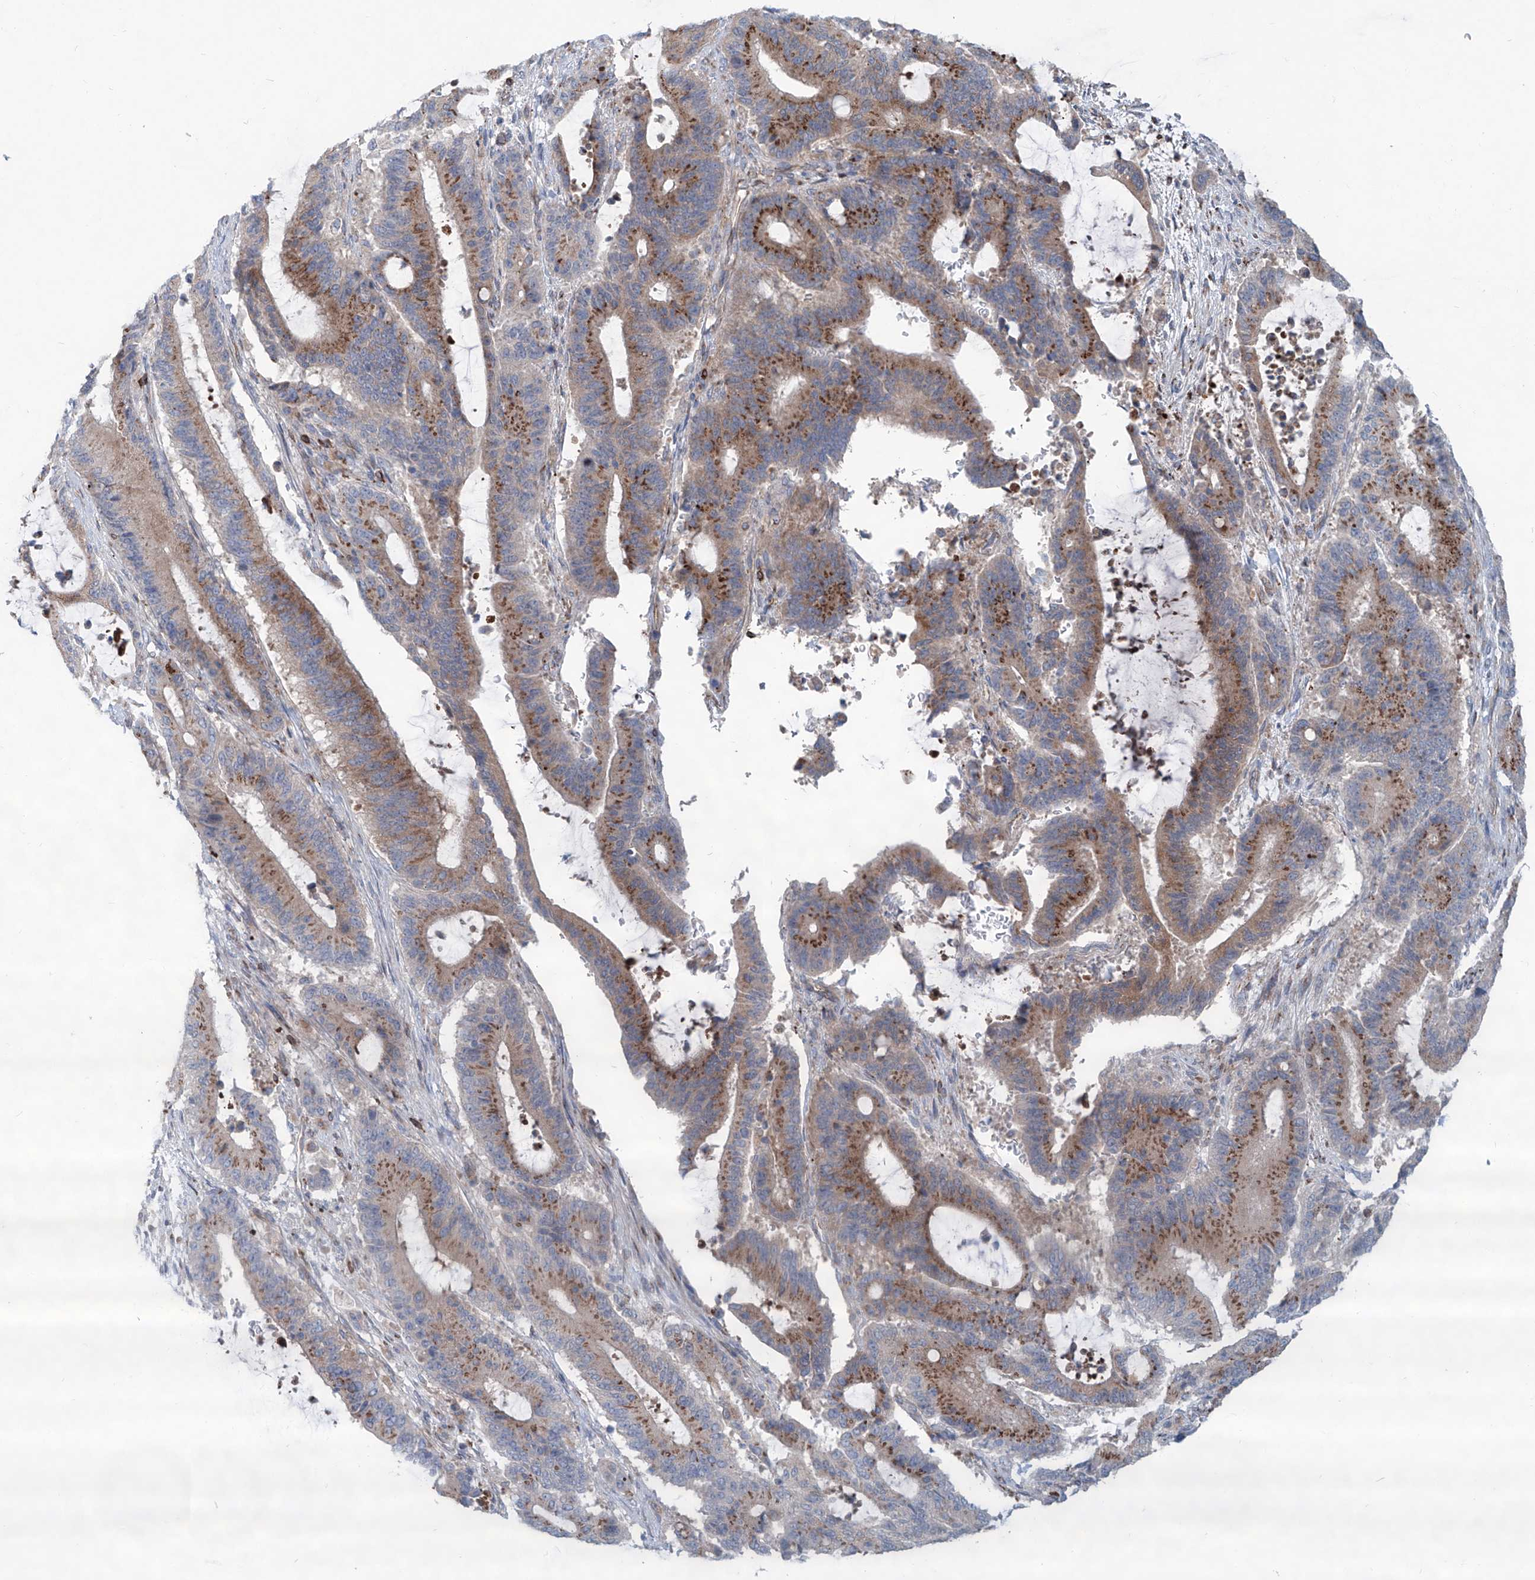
{"staining": {"intensity": "moderate", "quantity": ">75%", "location": "cytoplasmic/membranous"}, "tissue": "liver cancer", "cell_type": "Tumor cells", "image_type": "cancer", "snomed": [{"axis": "morphology", "description": "Cholangiocarcinoma"}, {"axis": "topography", "description": "Liver"}], "caption": "Immunohistochemistry (IHC) of human cholangiocarcinoma (liver) displays medium levels of moderate cytoplasmic/membranous staining in approximately >75% of tumor cells.", "gene": "CDH5", "patient": {"sex": "female", "age": 73}}